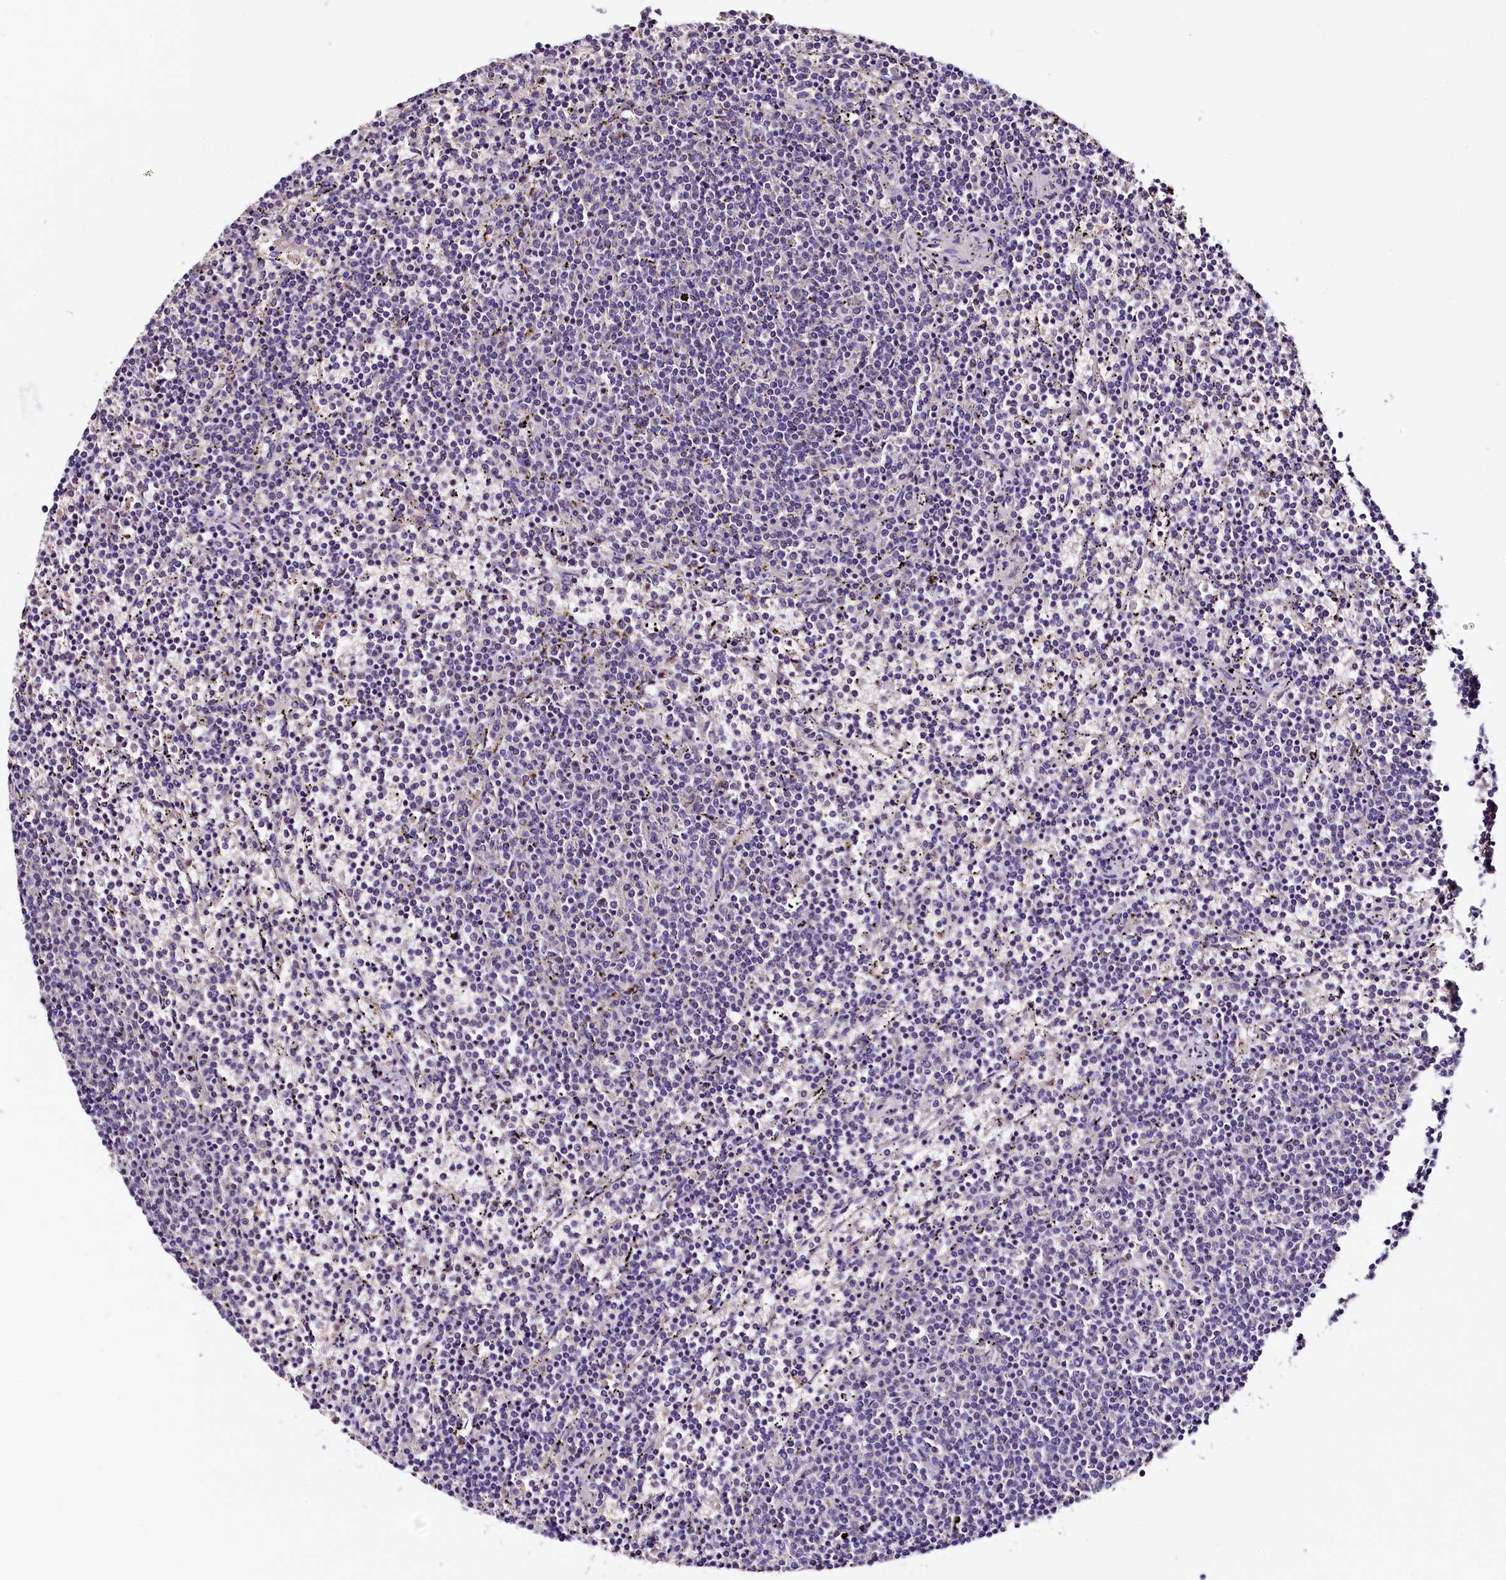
{"staining": {"intensity": "negative", "quantity": "none", "location": "none"}, "tissue": "lymphoma", "cell_type": "Tumor cells", "image_type": "cancer", "snomed": [{"axis": "morphology", "description": "Malignant lymphoma, non-Hodgkin's type, Low grade"}, {"axis": "topography", "description": "Spleen"}], "caption": "A high-resolution micrograph shows immunohistochemistry (IHC) staining of low-grade malignant lymphoma, non-Hodgkin's type, which exhibits no significant positivity in tumor cells.", "gene": "SIX5", "patient": {"sex": "female", "age": 50}}